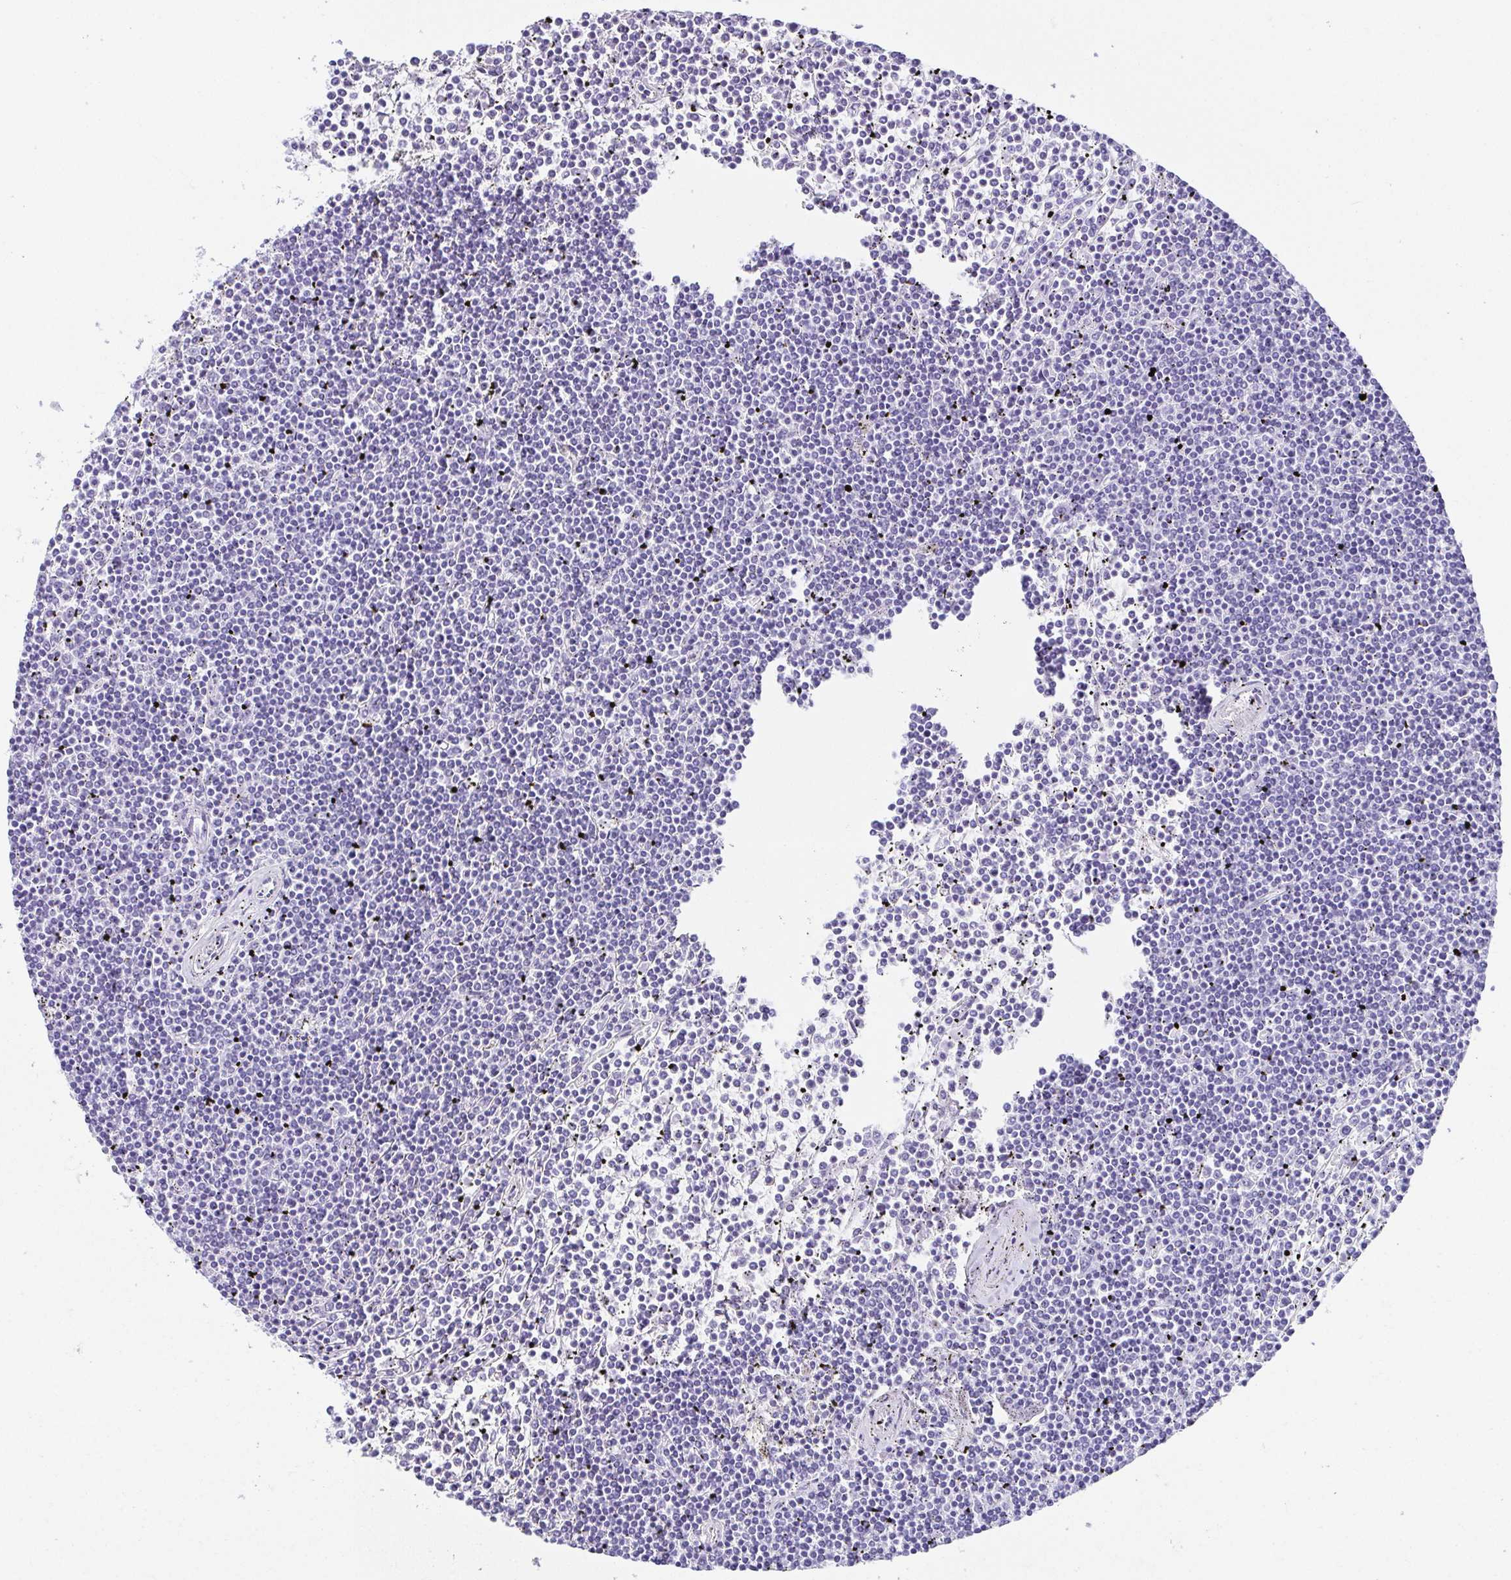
{"staining": {"intensity": "negative", "quantity": "none", "location": "none"}, "tissue": "lymphoma", "cell_type": "Tumor cells", "image_type": "cancer", "snomed": [{"axis": "morphology", "description": "Malignant lymphoma, non-Hodgkin's type, Low grade"}, {"axis": "topography", "description": "Spleen"}], "caption": "Micrograph shows no protein staining in tumor cells of lymphoma tissue. Nuclei are stained in blue.", "gene": "ESX1", "patient": {"sex": "female", "age": 19}}